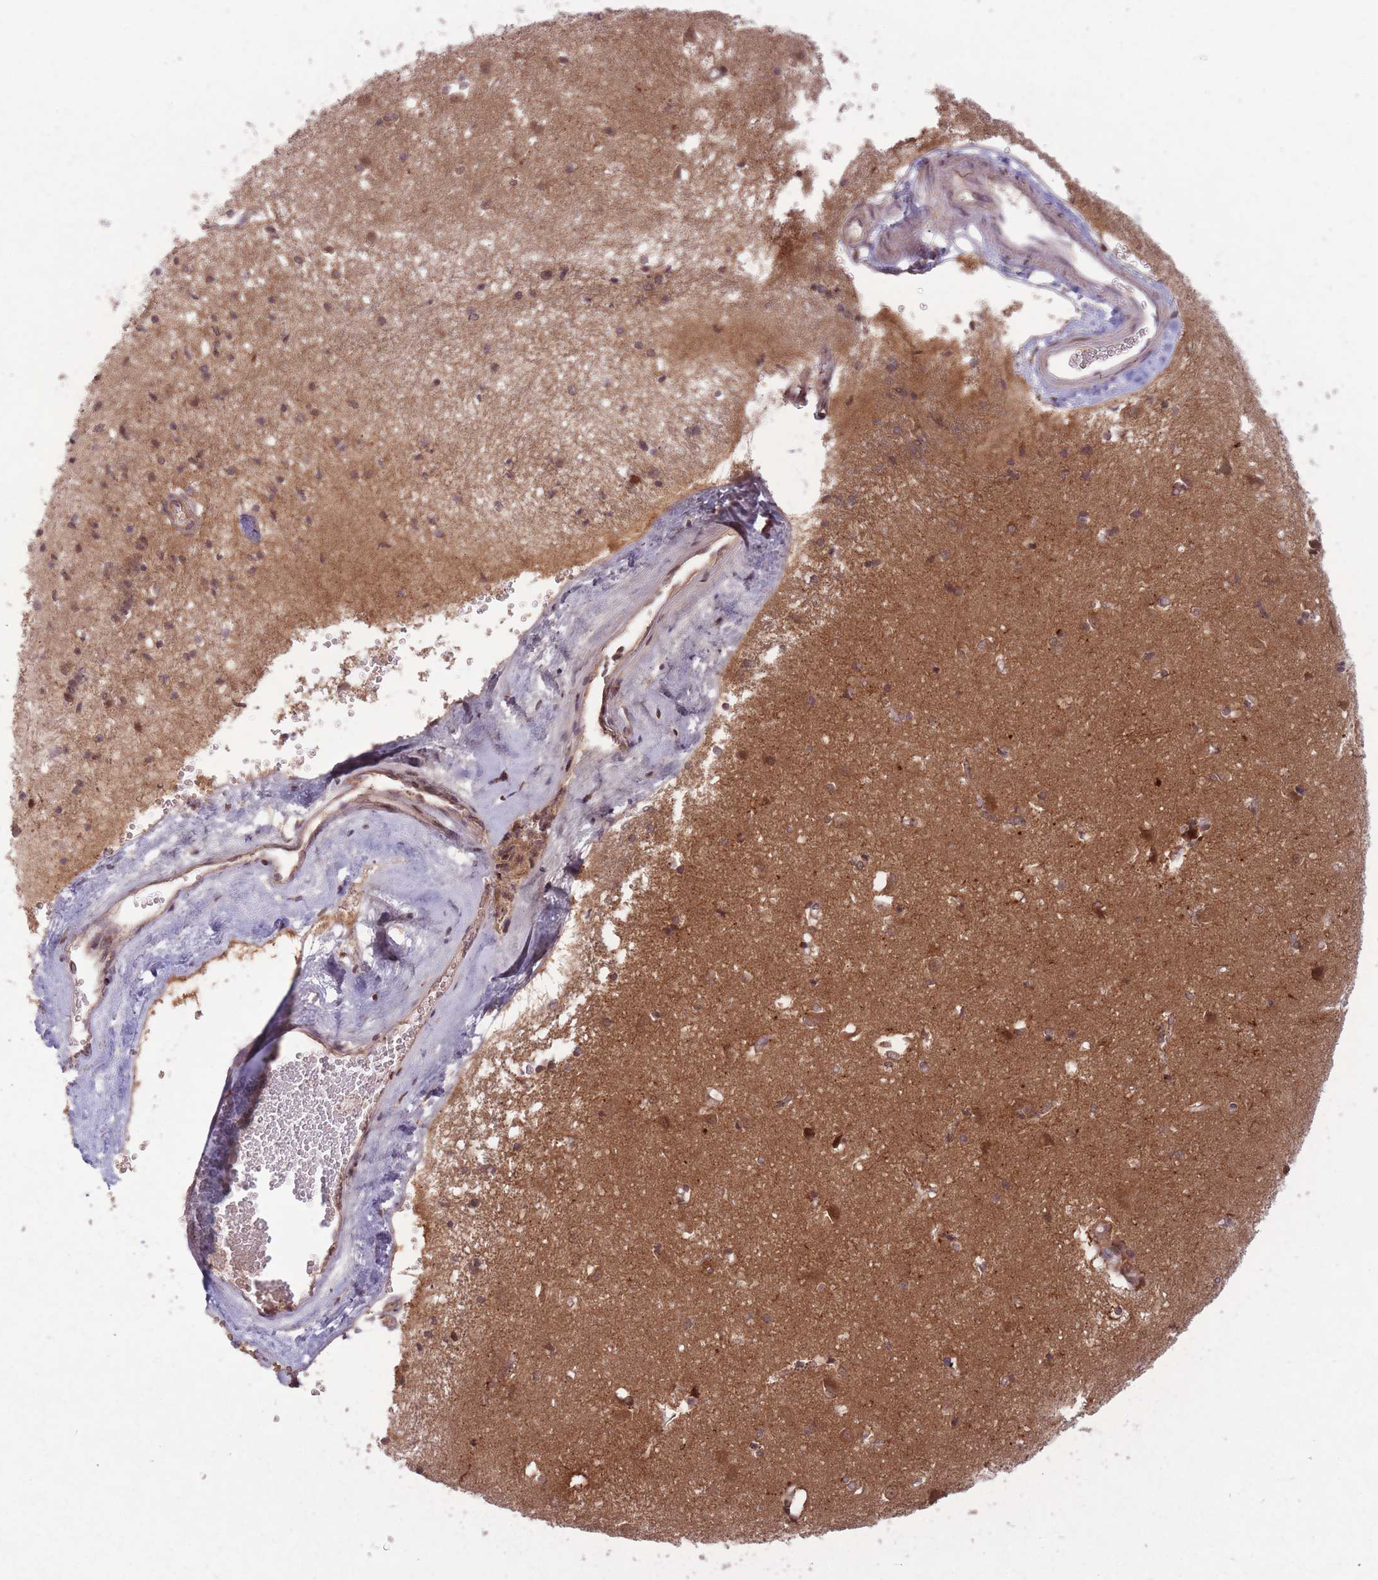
{"staining": {"intensity": "moderate", "quantity": "25%-75%", "location": "cytoplasmic/membranous,nuclear"}, "tissue": "caudate", "cell_type": "Glial cells", "image_type": "normal", "snomed": [{"axis": "morphology", "description": "Normal tissue, NOS"}, {"axis": "topography", "description": "Lateral ventricle wall"}], "caption": "Protein staining of normal caudate displays moderate cytoplasmic/membranous,nuclear expression in approximately 25%-75% of glial cells.", "gene": "DPYSL4", "patient": {"sex": "male", "age": 37}}